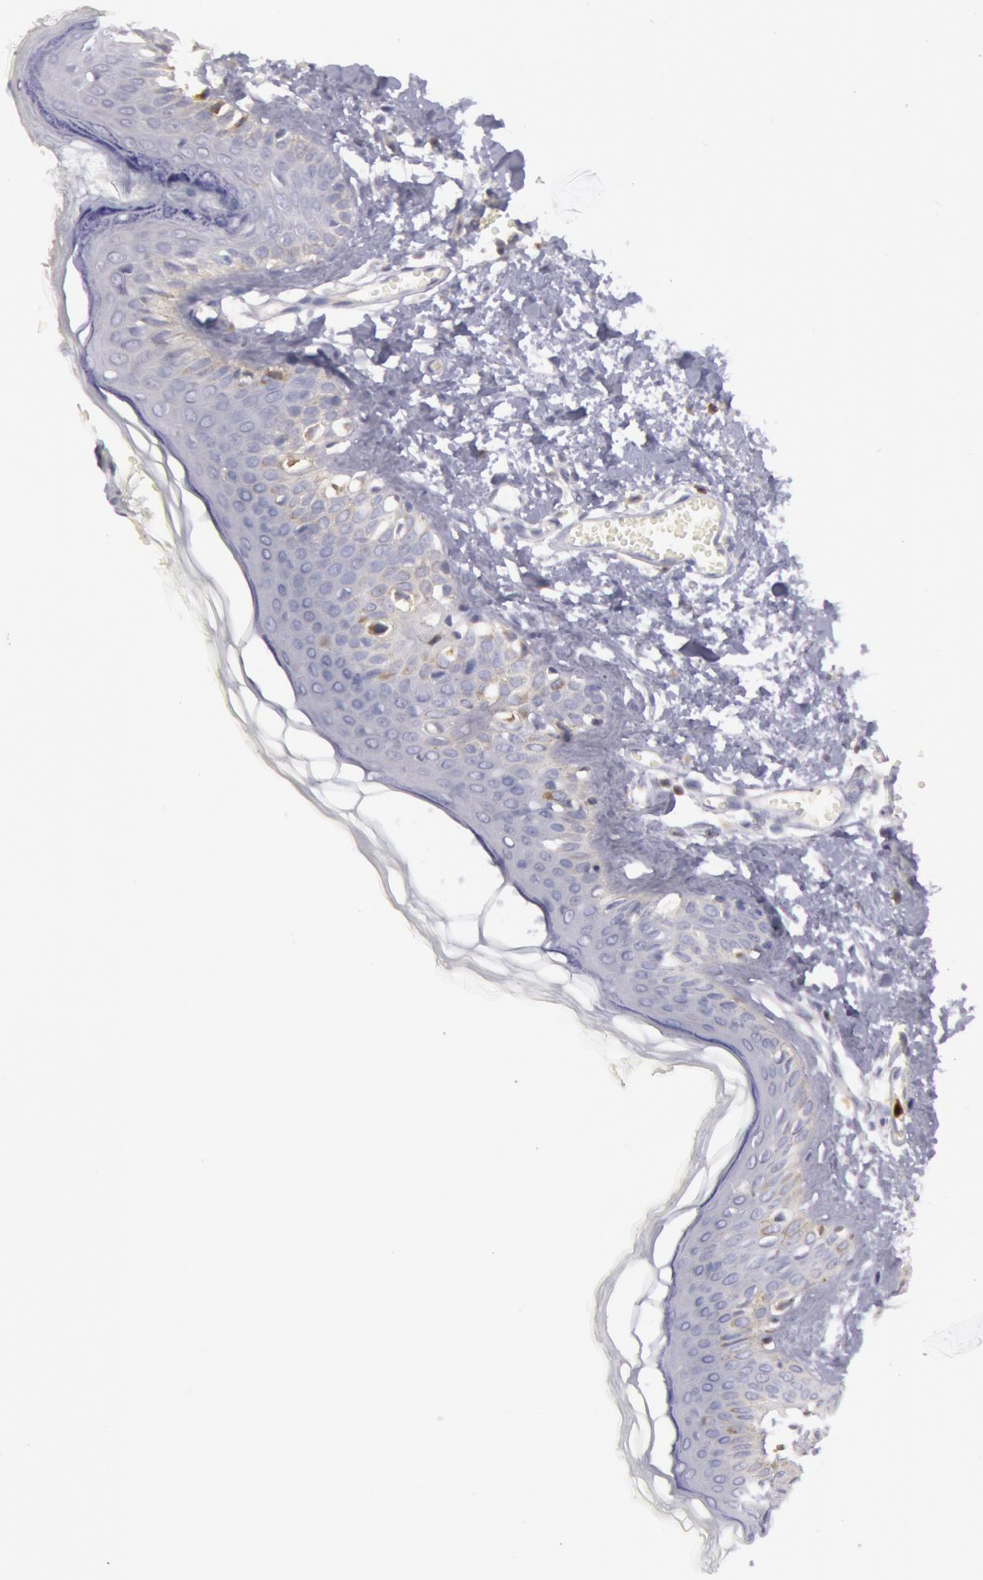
{"staining": {"intensity": "weak", "quantity": ">75%", "location": "cytoplasmic/membranous"}, "tissue": "skin", "cell_type": "Fibroblasts", "image_type": "normal", "snomed": [{"axis": "morphology", "description": "Normal tissue, NOS"}, {"axis": "morphology", "description": "Sarcoma, NOS"}, {"axis": "topography", "description": "Skin"}, {"axis": "topography", "description": "Soft tissue"}], "caption": "Skin stained for a protein (brown) exhibits weak cytoplasmic/membranous positive positivity in about >75% of fibroblasts.", "gene": "RAB27A", "patient": {"sex": "female", "age": 51}}